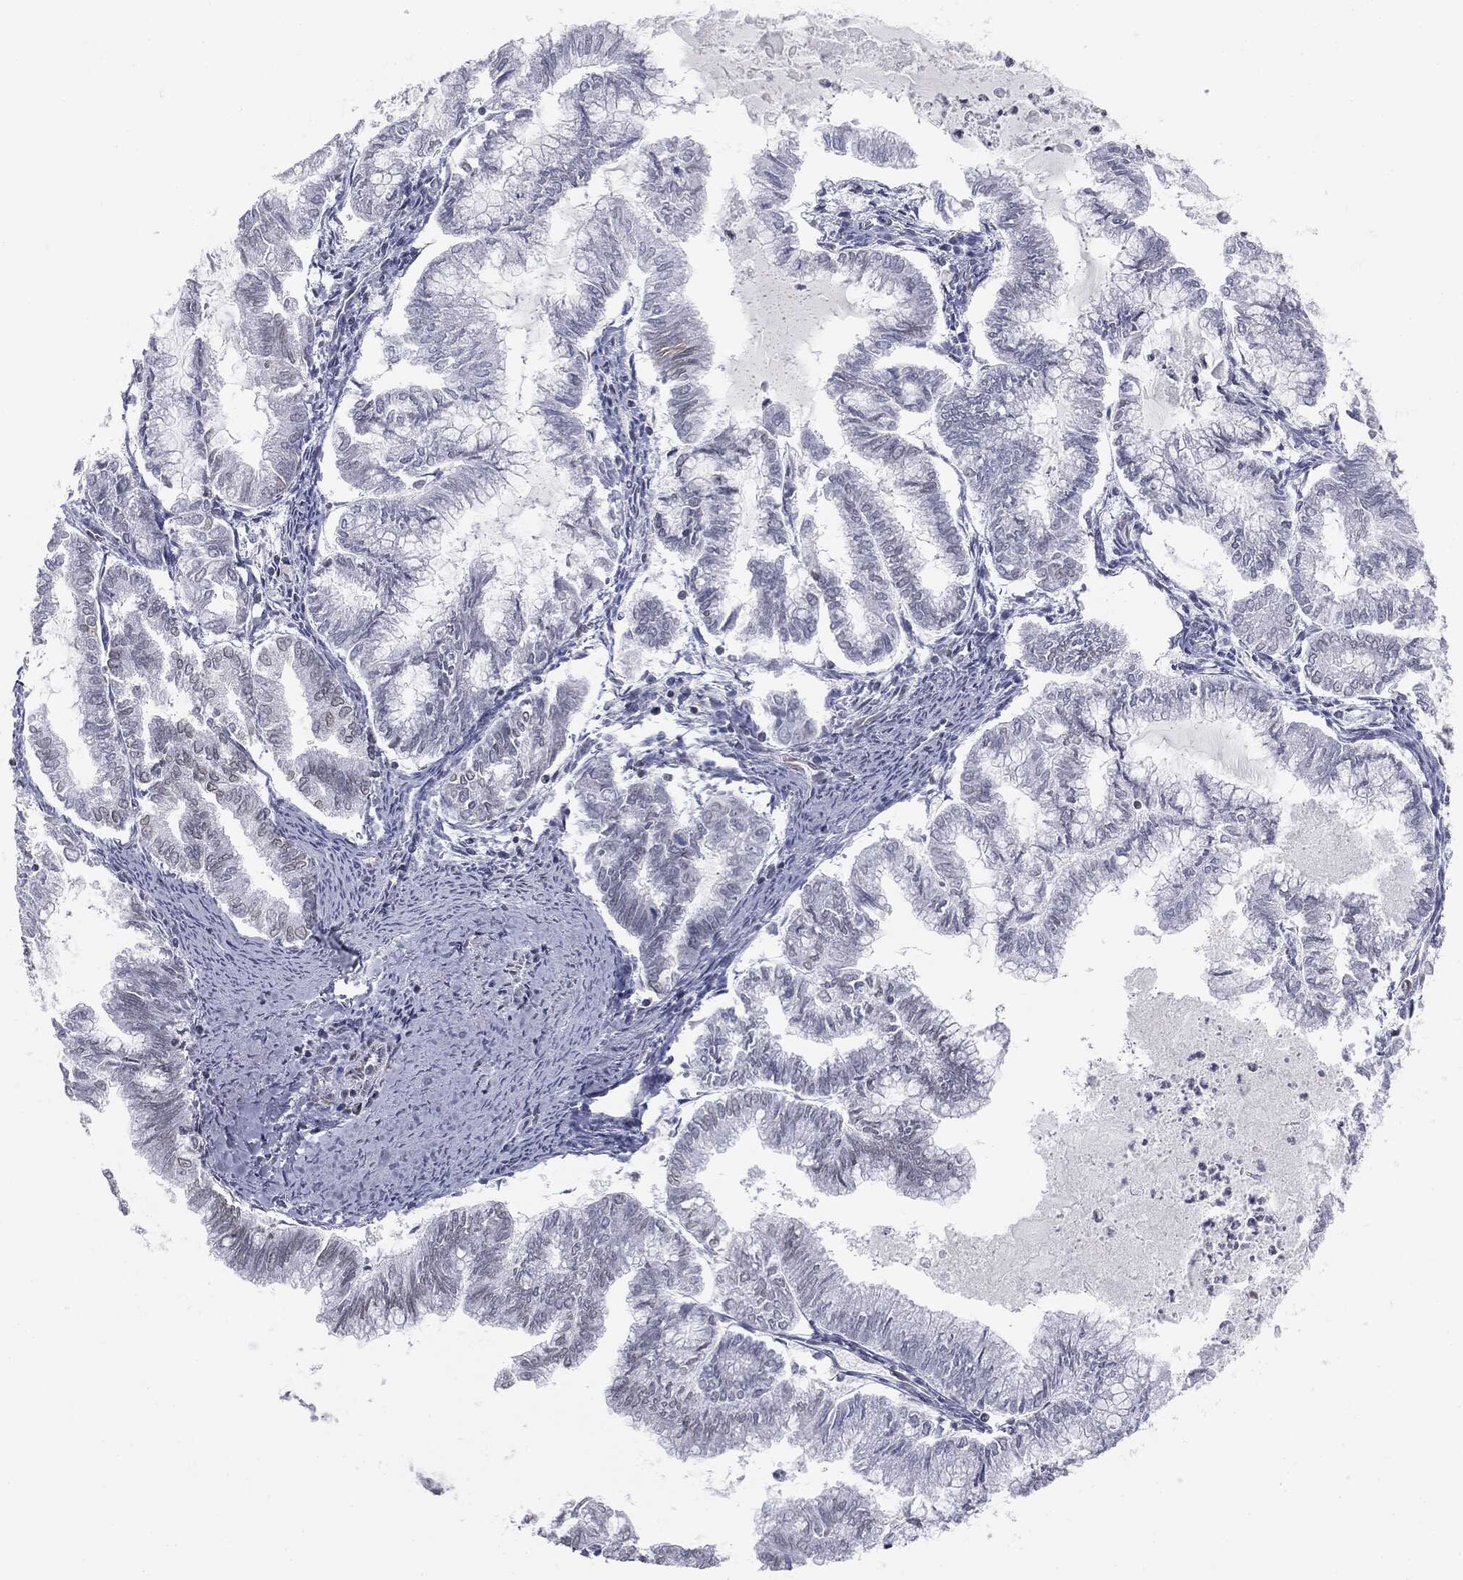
{"staining": {"intensity": "negative", "quantity": "none", "location": "none"}, "tissue": "endometrial cancer", "cell_type": "Tumor cells", "image_type": "cancer", "snomed": [{"axis": "morphology", "description": "Adenocarcinoma, NOS"}, {"axis": "topography", "description": "Endometrium"}], "caption": "Human endometrial adenocarcinoma stained for a protein using IHC shows no positivity in tumor cells.", "gene": "ALDOB", "patient": {"sex": "female", "age": 79}}